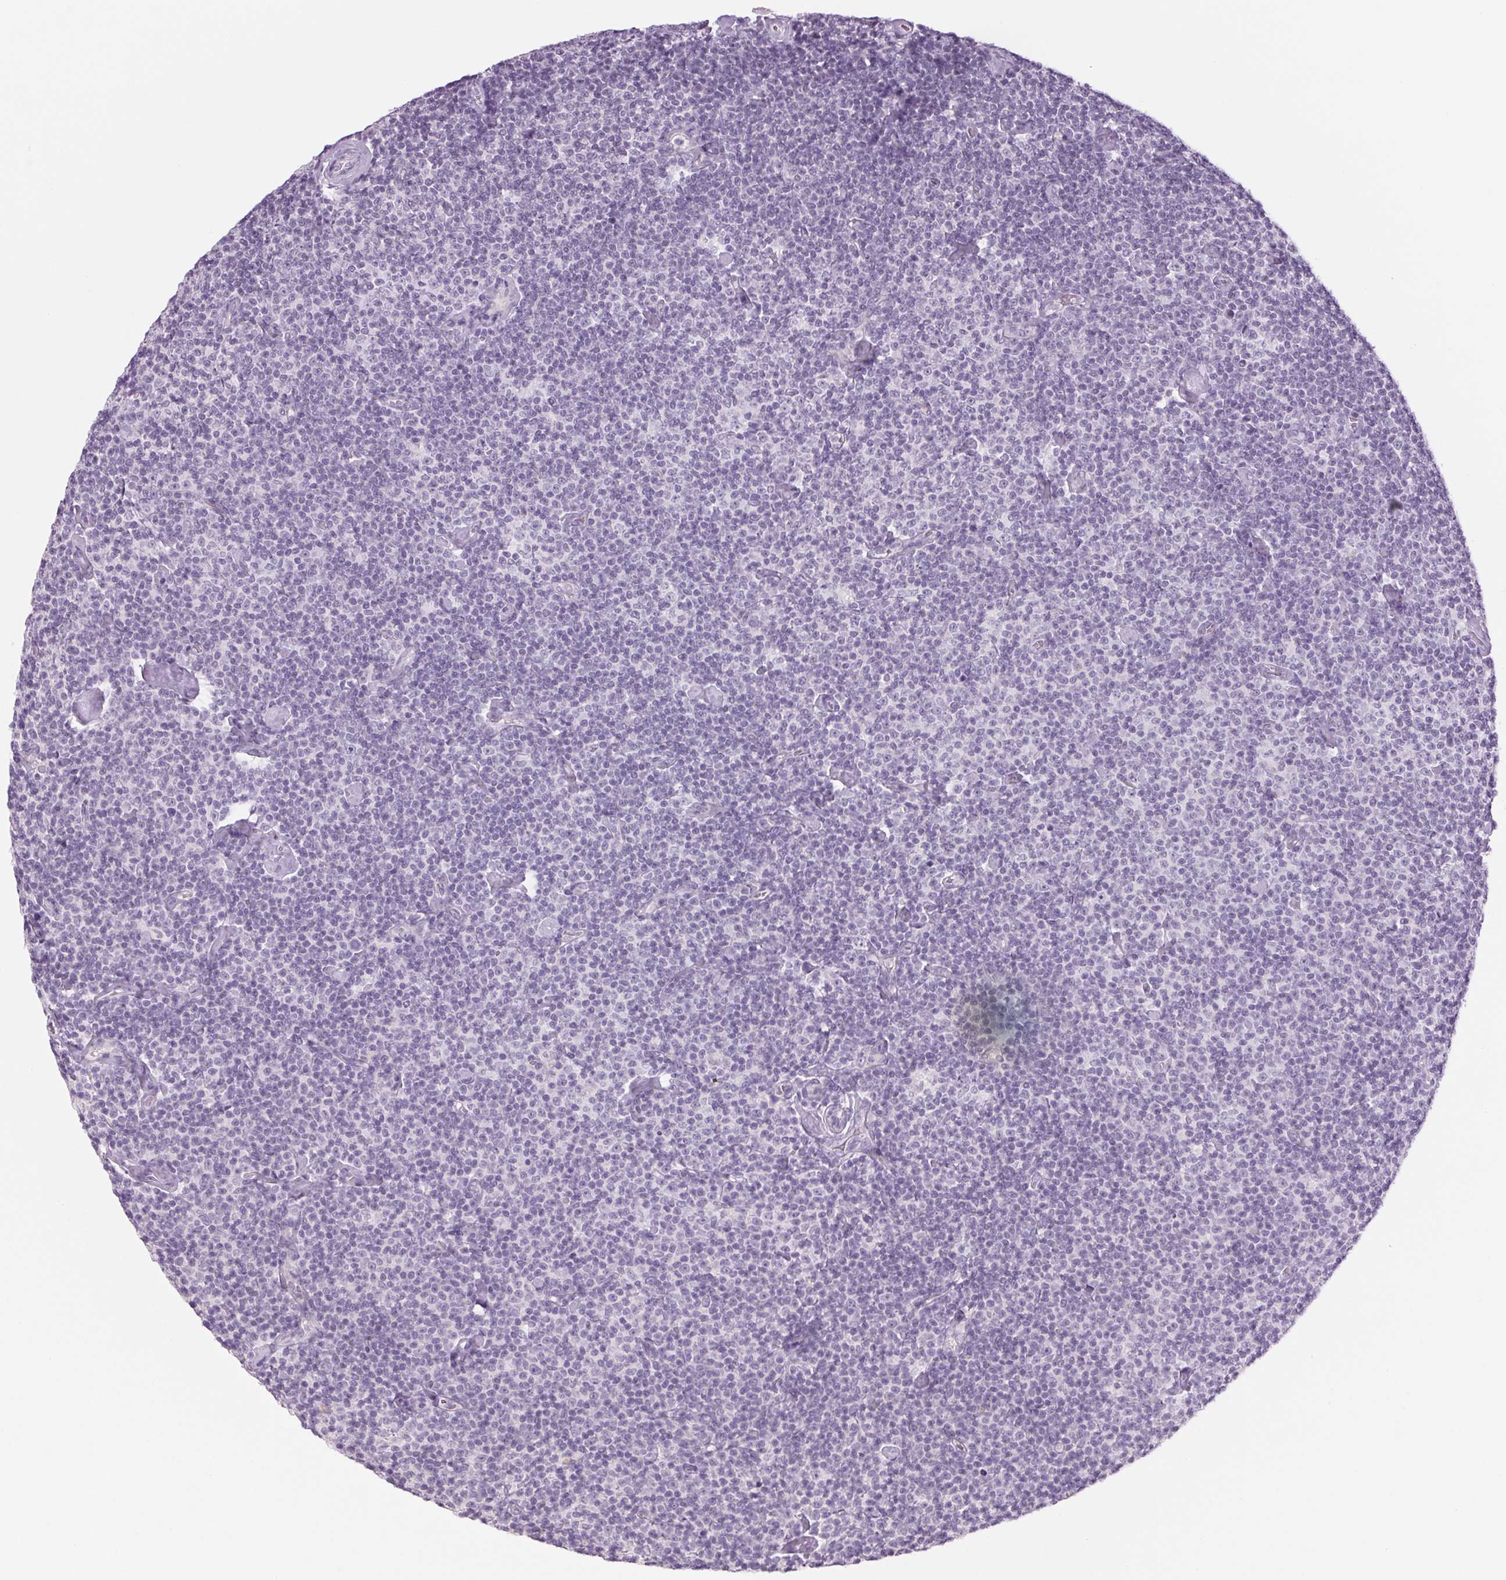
{"staining": {"intensity": "negative", "quantity": "none", "location": "none"}, "tissue": "lymphoma", "cell_type": "Tumor cells", "image_type": "cancer", "snomed": [{"axis": "morphology", "description": "Malignant lymphoma, non-Hodgkin's type, Low grade"}, {"axis": "topography", "description": "Lymph node"}], "caption": "Immunohistochemistry (IHC) image of lymphoma stained for a protein (brown), which exhibits no positivity in tumor cells.", "gene": "MPO", "patient": {"sex": "male", "age": 81}}